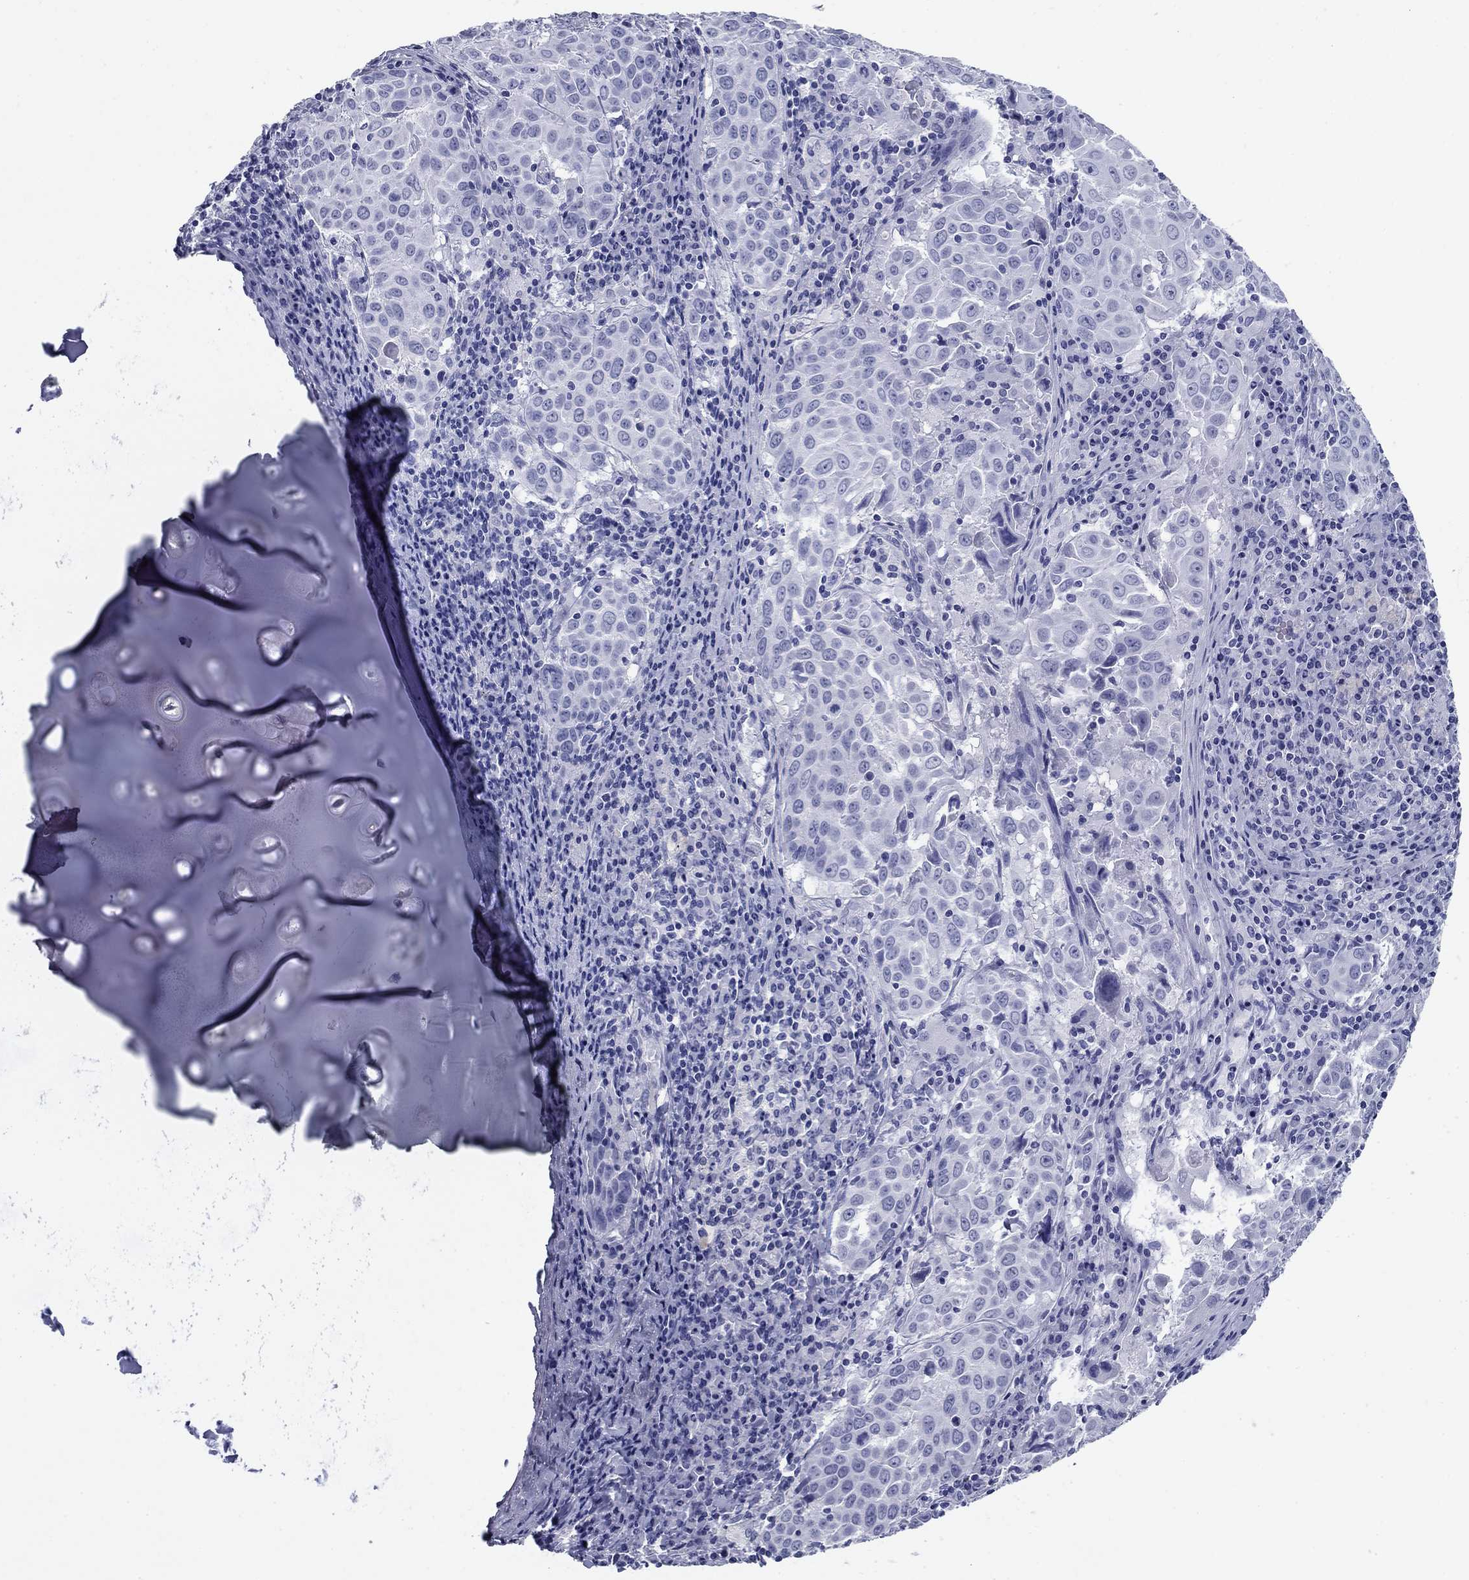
{"staining": {"intensity": "negative", "quantity": "none", "location": "none"}, "tissue": "lung cancer", "cell_type": "Tumor cells", "image_type": "cancer", "snomed": [{"axis": "morphology", "description": "Squamous cell carcinoma, NOS"}, {"axis": "topography", "description": "Lung"}], "caption": "A photomicrograph of human lung squamous cell carcinoma is negative for staining in tumor cells.", "gene": "NPPA", "patient": {"sex": "male", "age": 57}}